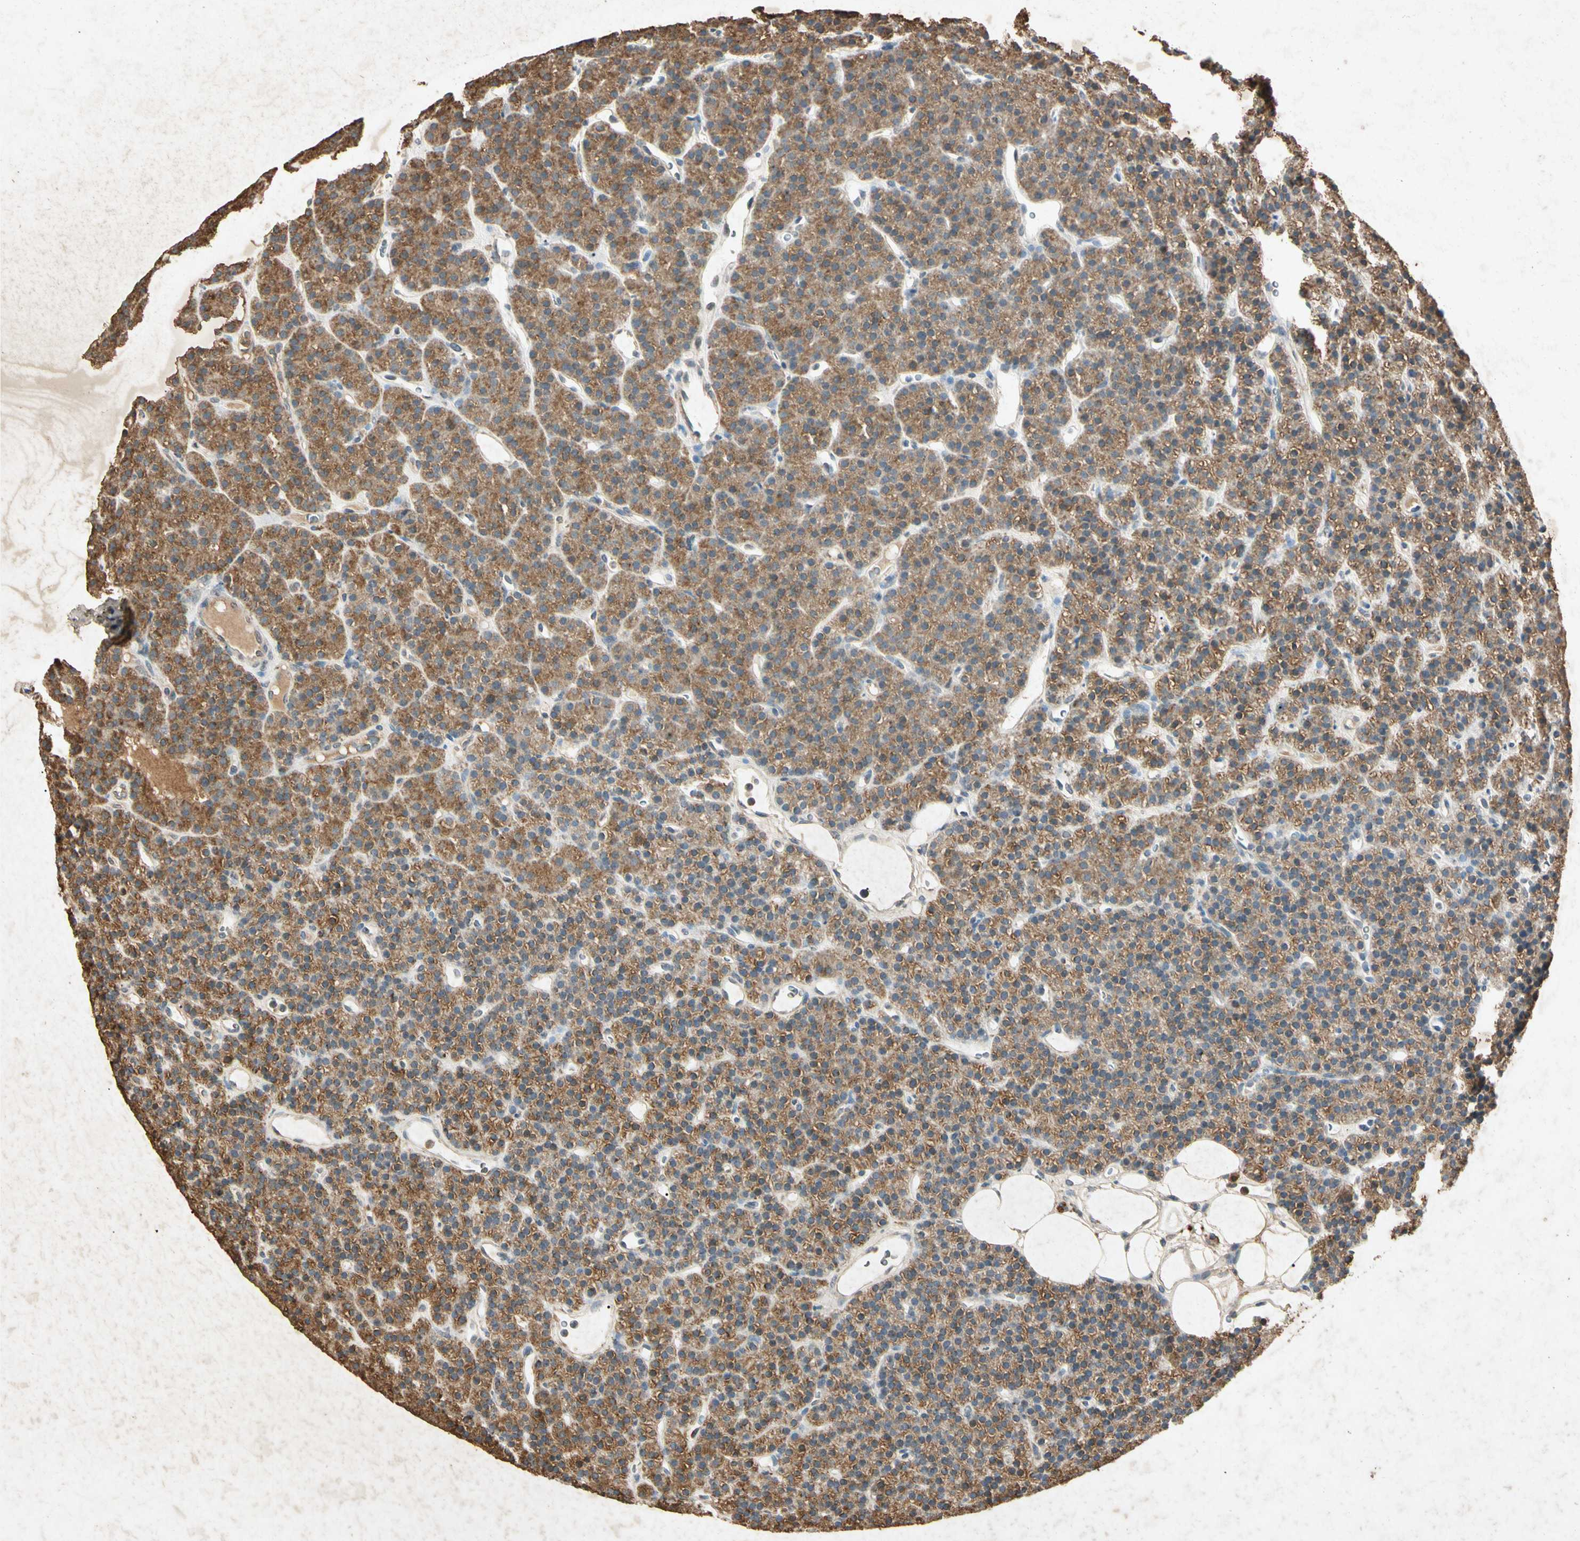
{"staining": {"intensity": "moderate", "quantity": ">75%", "location": "cytoplasmic/membranous"}, "tissue": "parathyroid gland", "cell_type": "Glandular cells", "image_type": "normal", "snomed": [{"axis": "morphology", "description": "Normal tissue, NOS"}, {"axis": "morphology", "description": "Hyperplasia, NOS"}, {"axis": "topography", "description": "Parathyroid gland"}], "caption": "This is an image of immunohistochemistry staining of benign parathyroid gland, which shows moderate positivity in the cytoplasmic/membranous of glandular cells.", "gene": "MSRB1", "patient": {"sex": "male", "age": 44}}